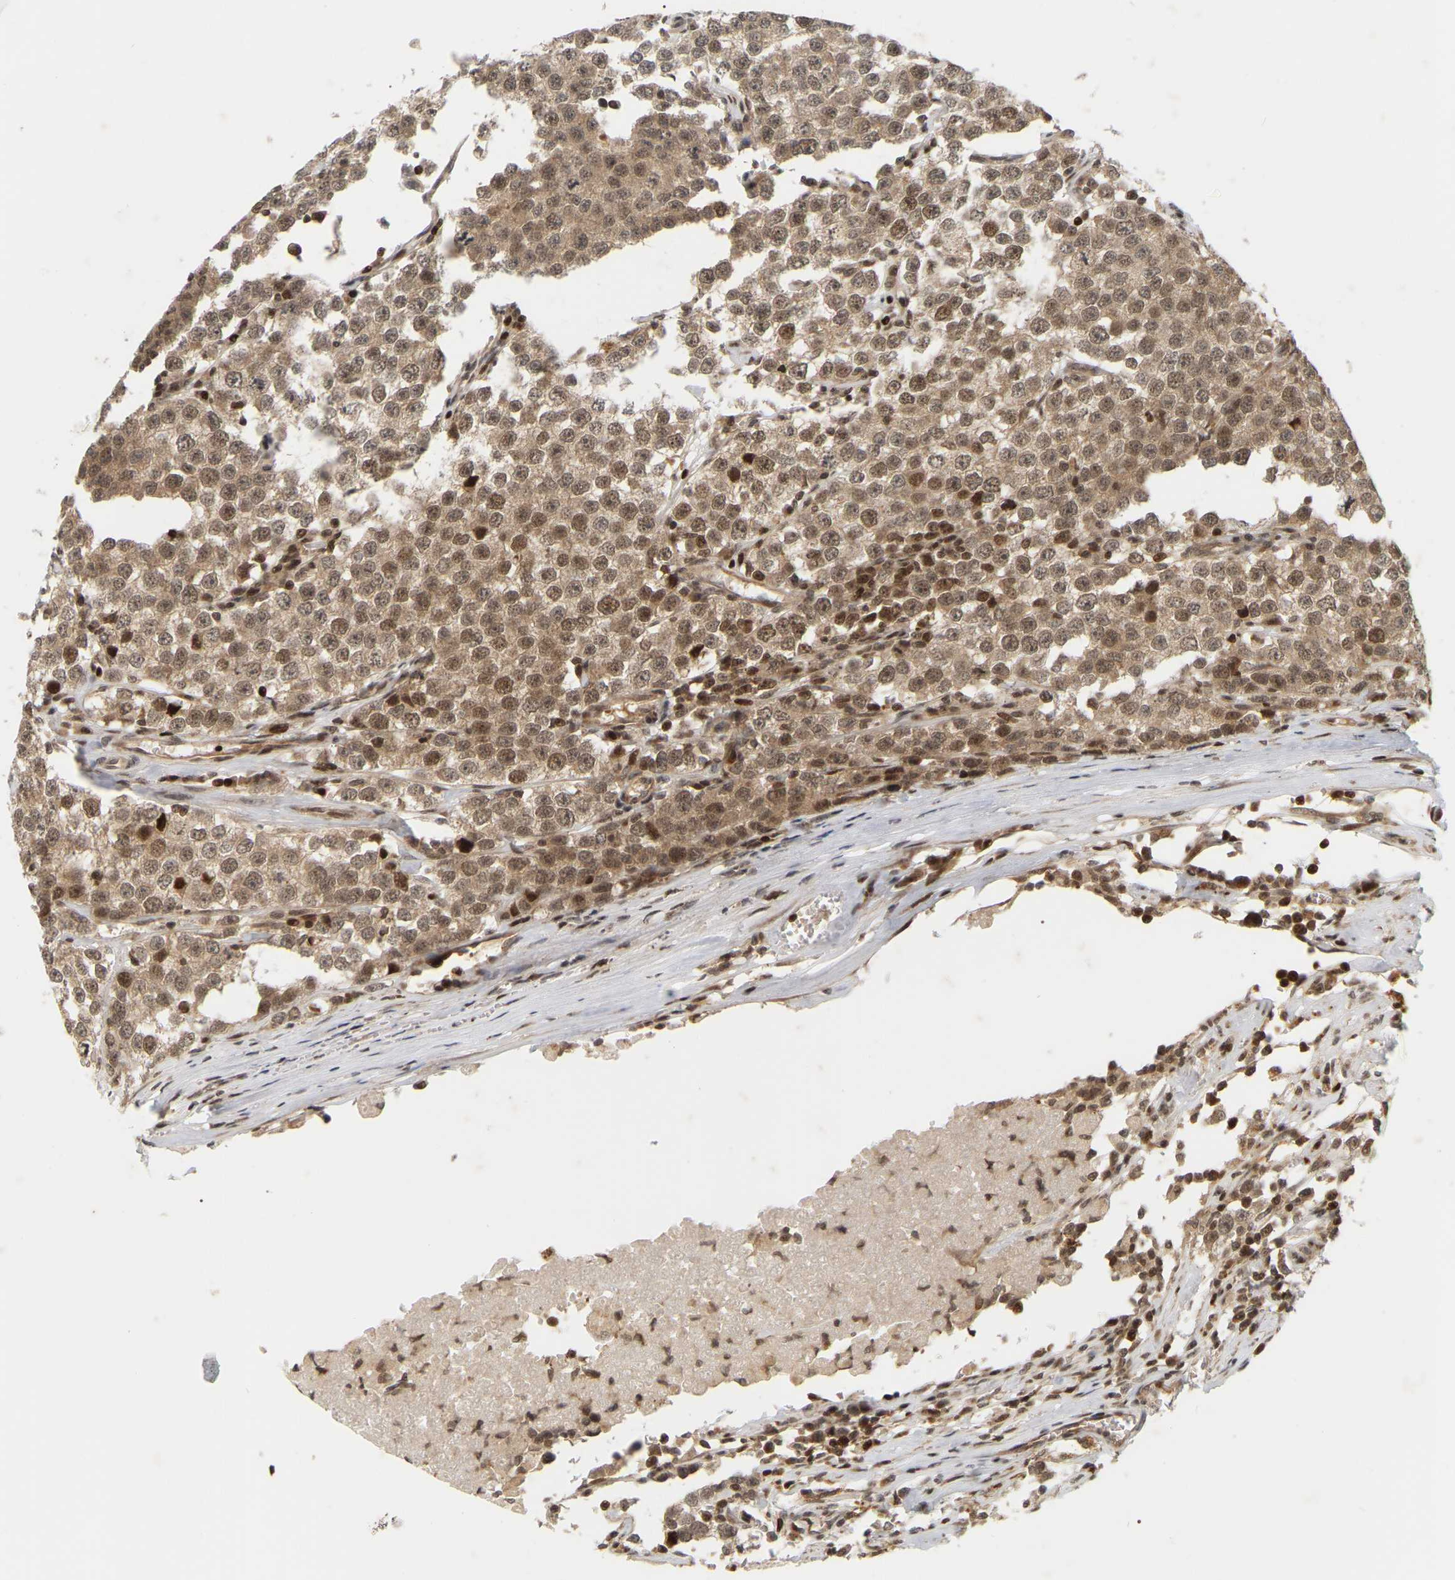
{"staining": {"intensity": "moderate", "quantity": ">75%", "location": "cytoplasmic/membranous,nuclear"}, "tissue": "testis cancer", "cell_type": "Tumor cells", "image_type": "cancer", "snomed": [{"axis": "morphology", "description": "Seminoma, NOS"}, {"axis": "morphology", "description": "Carcinoma, Embryonal, NOS"}, {"axis": "topography", "description": "Testis"}], "caption": "The photomicrograph displays immunohistochemical staining of testis cancer. There is moderate cytoplasmic/membranous and nuclear staining is identified in about >75% of tumor cells.", "gene": "NFE2L2", "patient": {"sex": "male", "age": 52}}